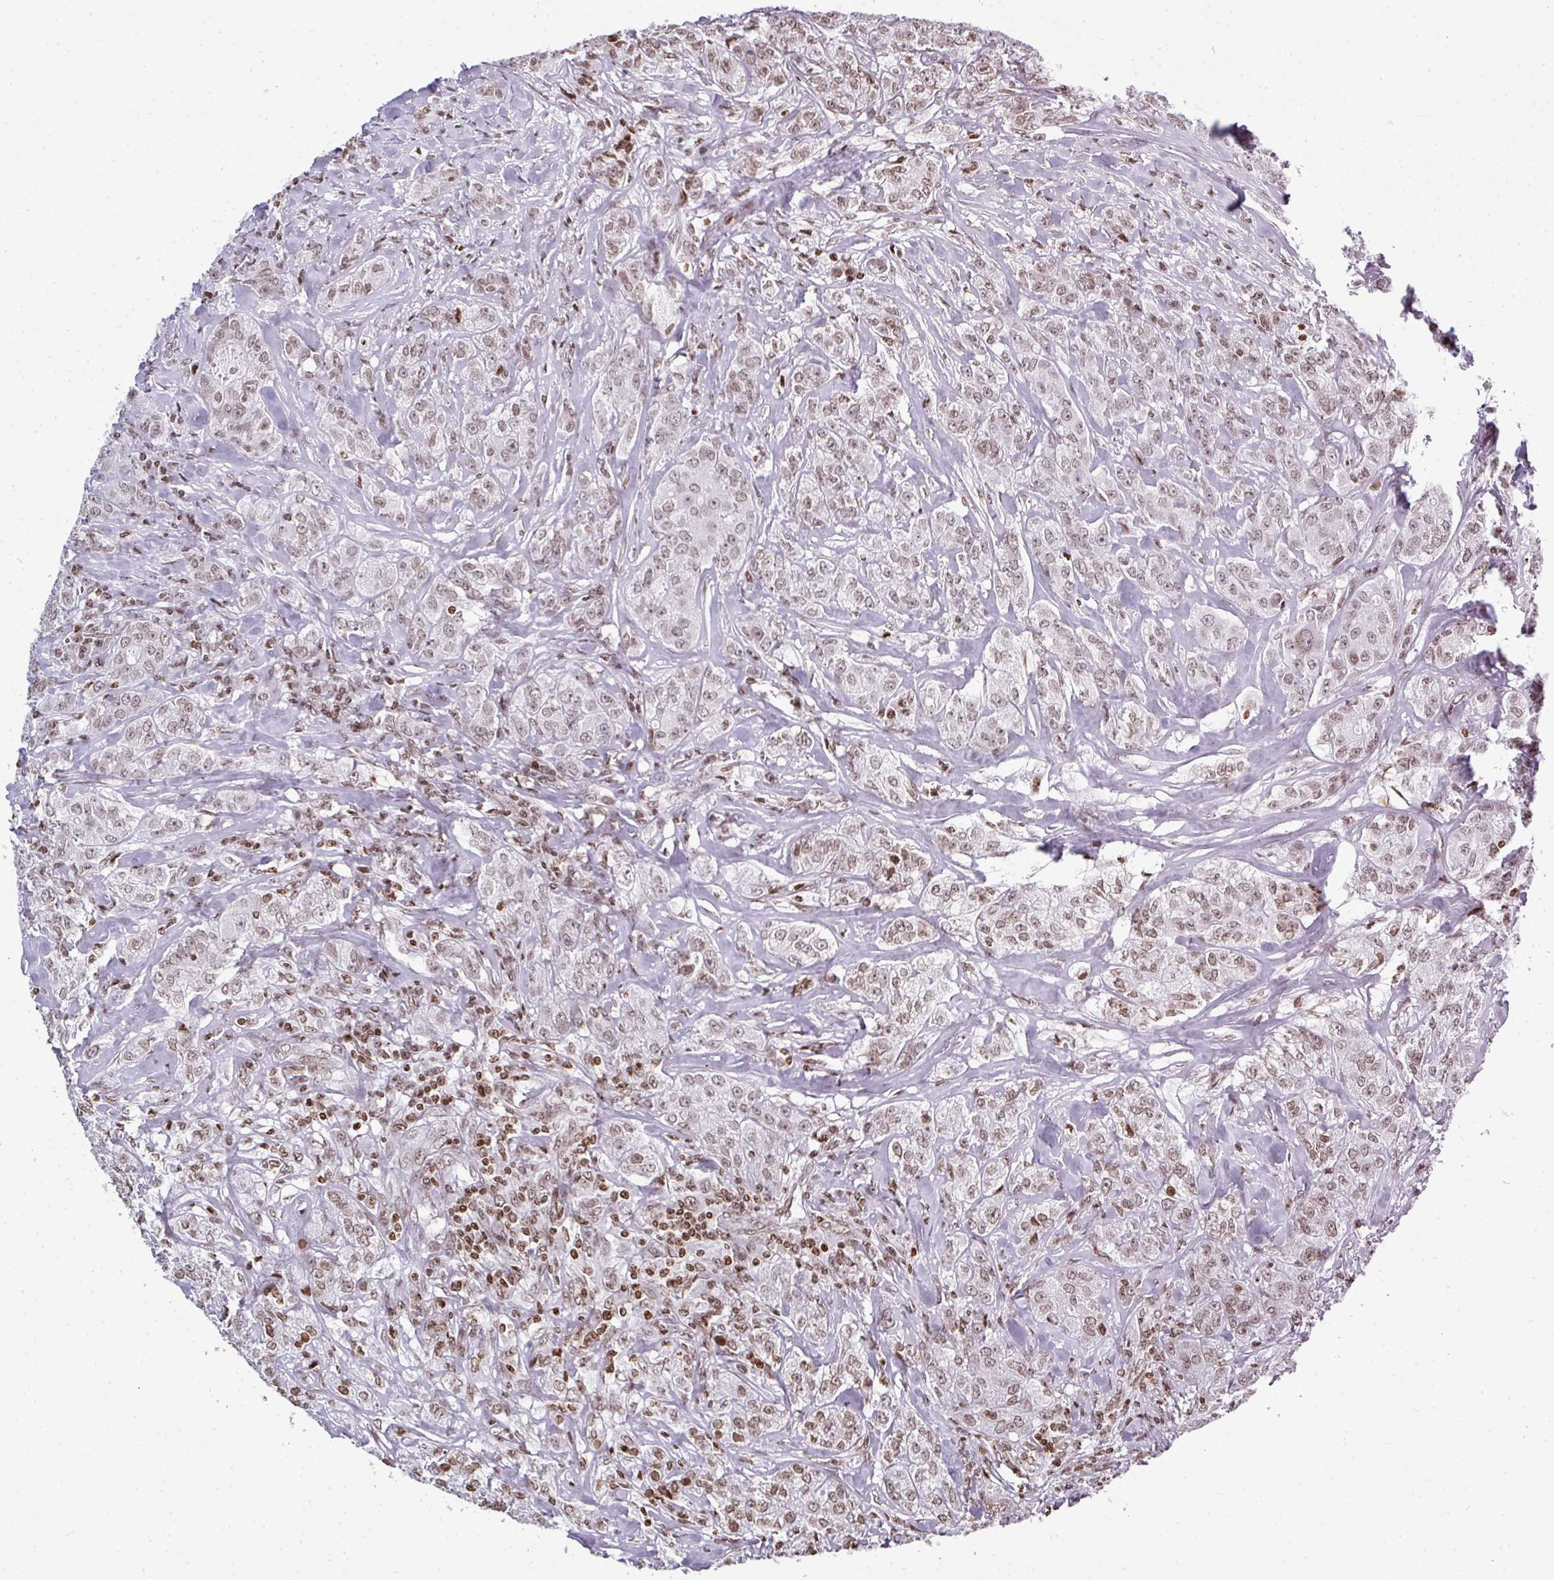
{"staining": {"intensity": "weak", "quantity": ">75%", "location": "nuclear"}, "tissue": "breast cancer", "cell_type": "Tumor cells", "image_type": "cancer", "snomed": [{"axis": "morphology", "description": "Duct carcinoma"}, {"axis": "topography", "description": "Breast"}], "caption": "Tumor cells demonstrate low levels of weak nuclear staining in about >75% of cells in human infiltrating ductal carcinoma (breast). The staining is performed using DAB (3,3'-diaminobenzidine) brown chromogen to label protein expression. The nuclei are counter-stained blue using hematoxylin.", "gene": "RASL11A", "patient": {"sex": "female", "age": 43}}